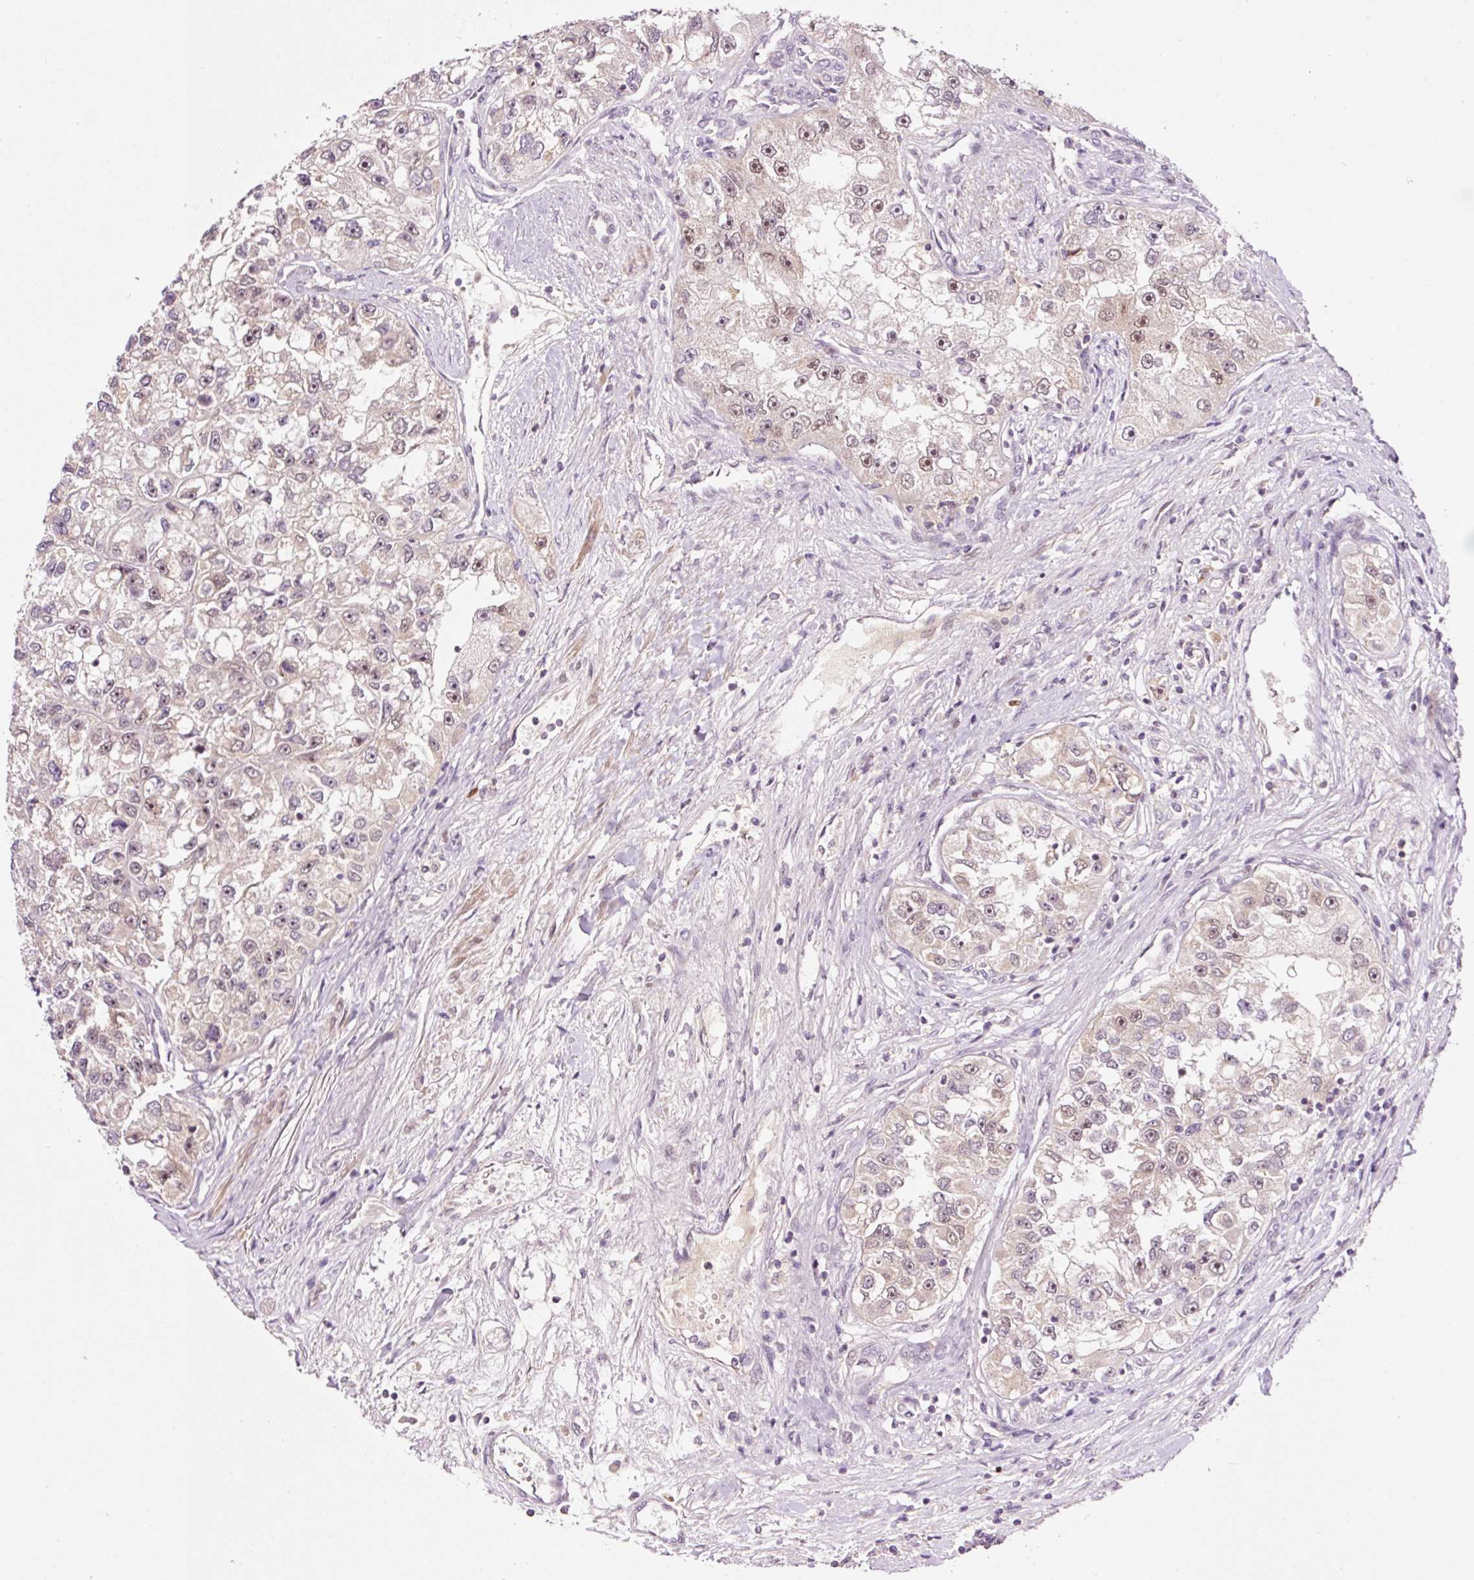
{"staining": {"intensity": "weak", "quantity": "25%-75%", "location": "cytoplasmic/membranous,nuclear"}, "tissue": "renal cancer", "cell_type": "Tumor cells", "image_type": "cancer", "snomed": [{"axis": "morphology", "description": "Adenocarcinoma, NOS"}, {"axis": "topography", "description": "Kidney"}], "caption": "Immunohistochemistry of human renal cancer reveals low levels of weak cytoplasmic/membranous and nuclear expression in approximately 25%-75% of tumor cells. (DAB IHC, brown staining for protein, blue staining for nuclei).", "gene": "DPPA4", "patient": {"sex": "male", "age": 63}}